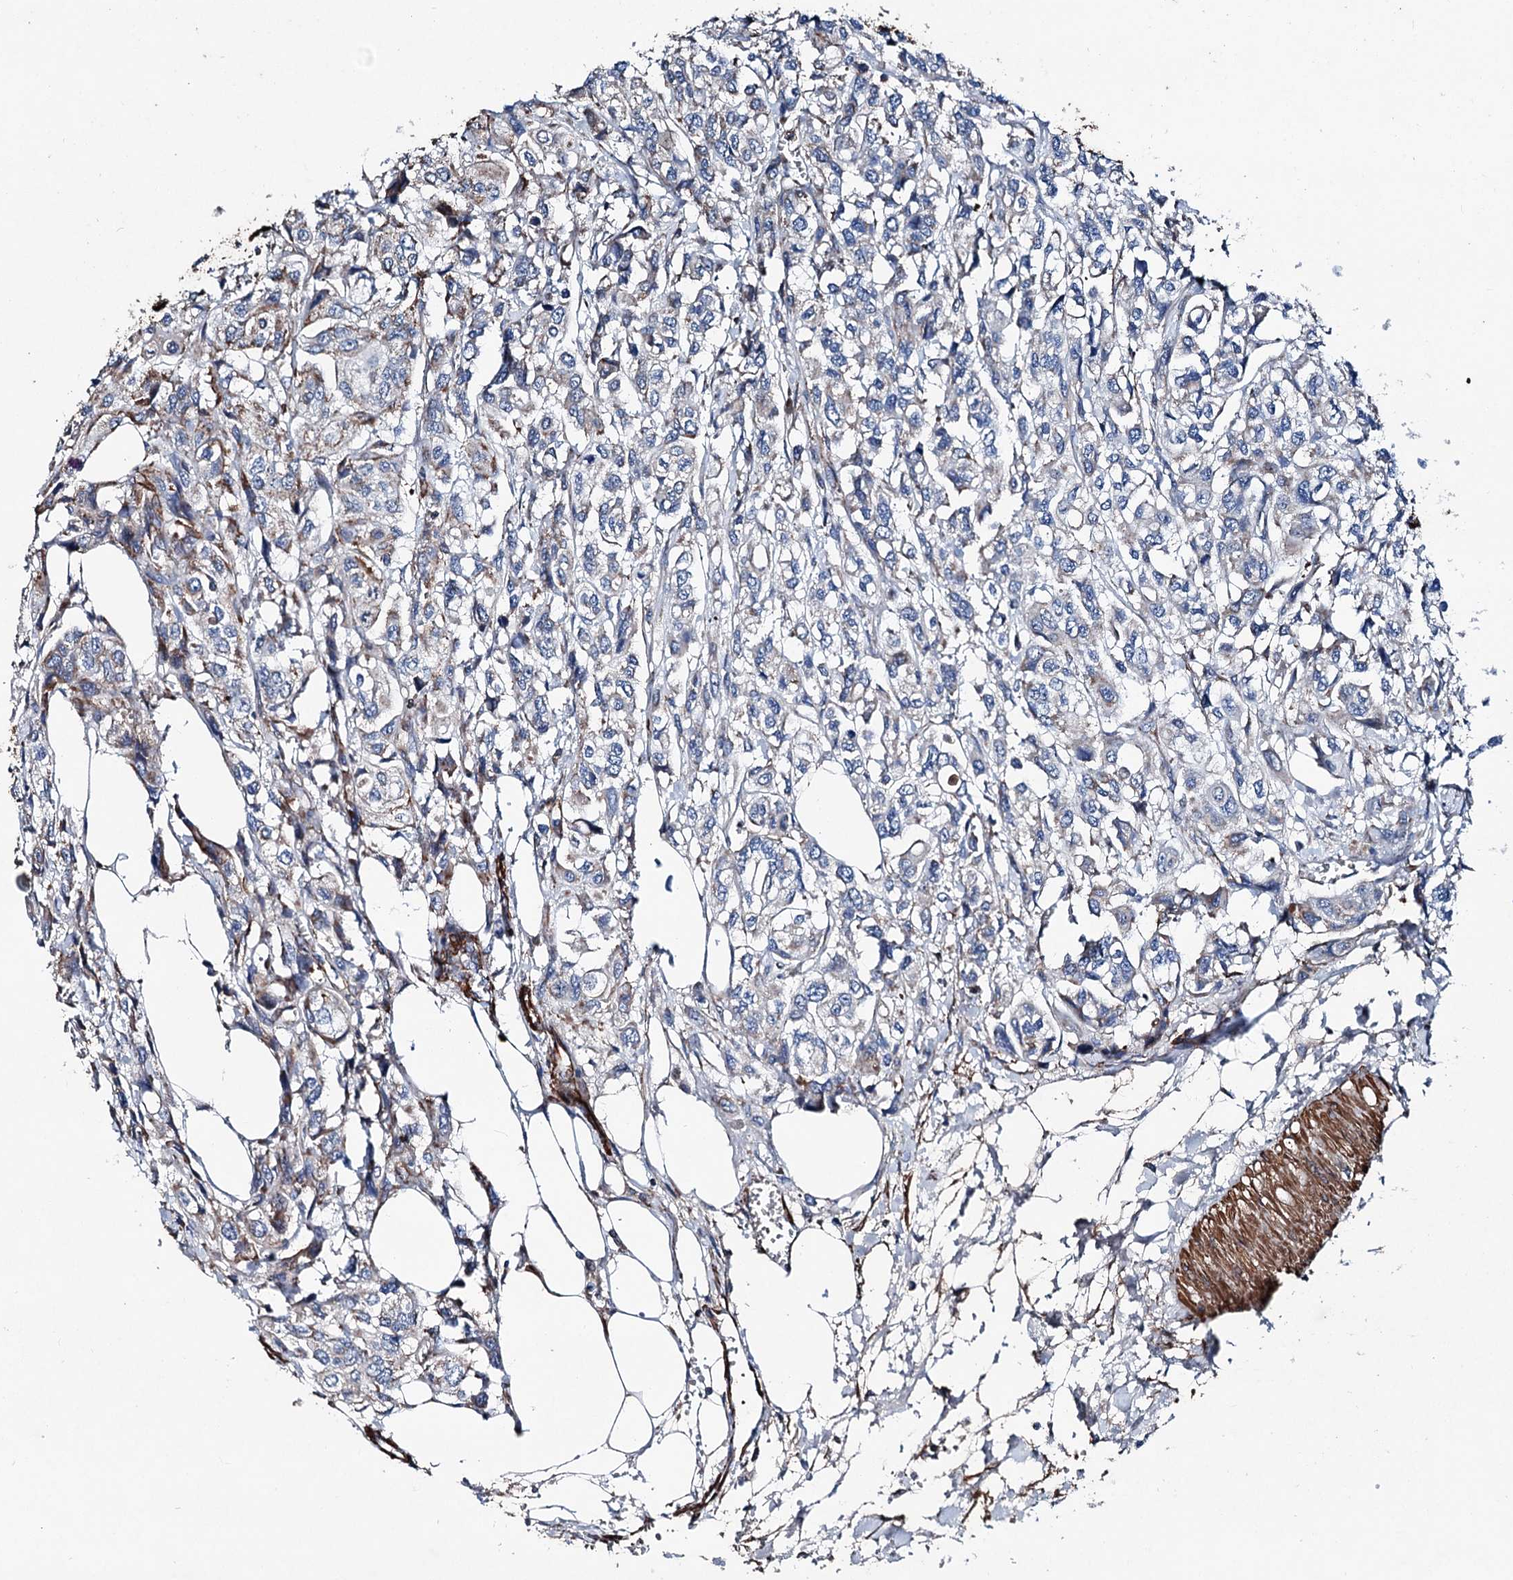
{"staining": {"intensity": "moderate", "quantity": "<25%", "location": "cytoplasmic/membranous"}, "tissue": "urothelial cancer", "cell_type": "Tumor cells", "image_type": "cancer", "snomed": [{"axis": "morphology", "description": "Urothelial carcinoma, High grade"}, {"axis": "topography", "description": "Urinary bladder"}], "caption": "Immunohistochemistry image of neoplastic tissue: human urothelial cancer stained using immunohistochemistry reveals low levels of moderate protein expression localized specifically in the cytoplasmic/membranous of tumor cells, appearing as a cytoplasmic/membranous brown color.", "gene": "DDIAS", "patient": {"sex": "male", "age": 67}}